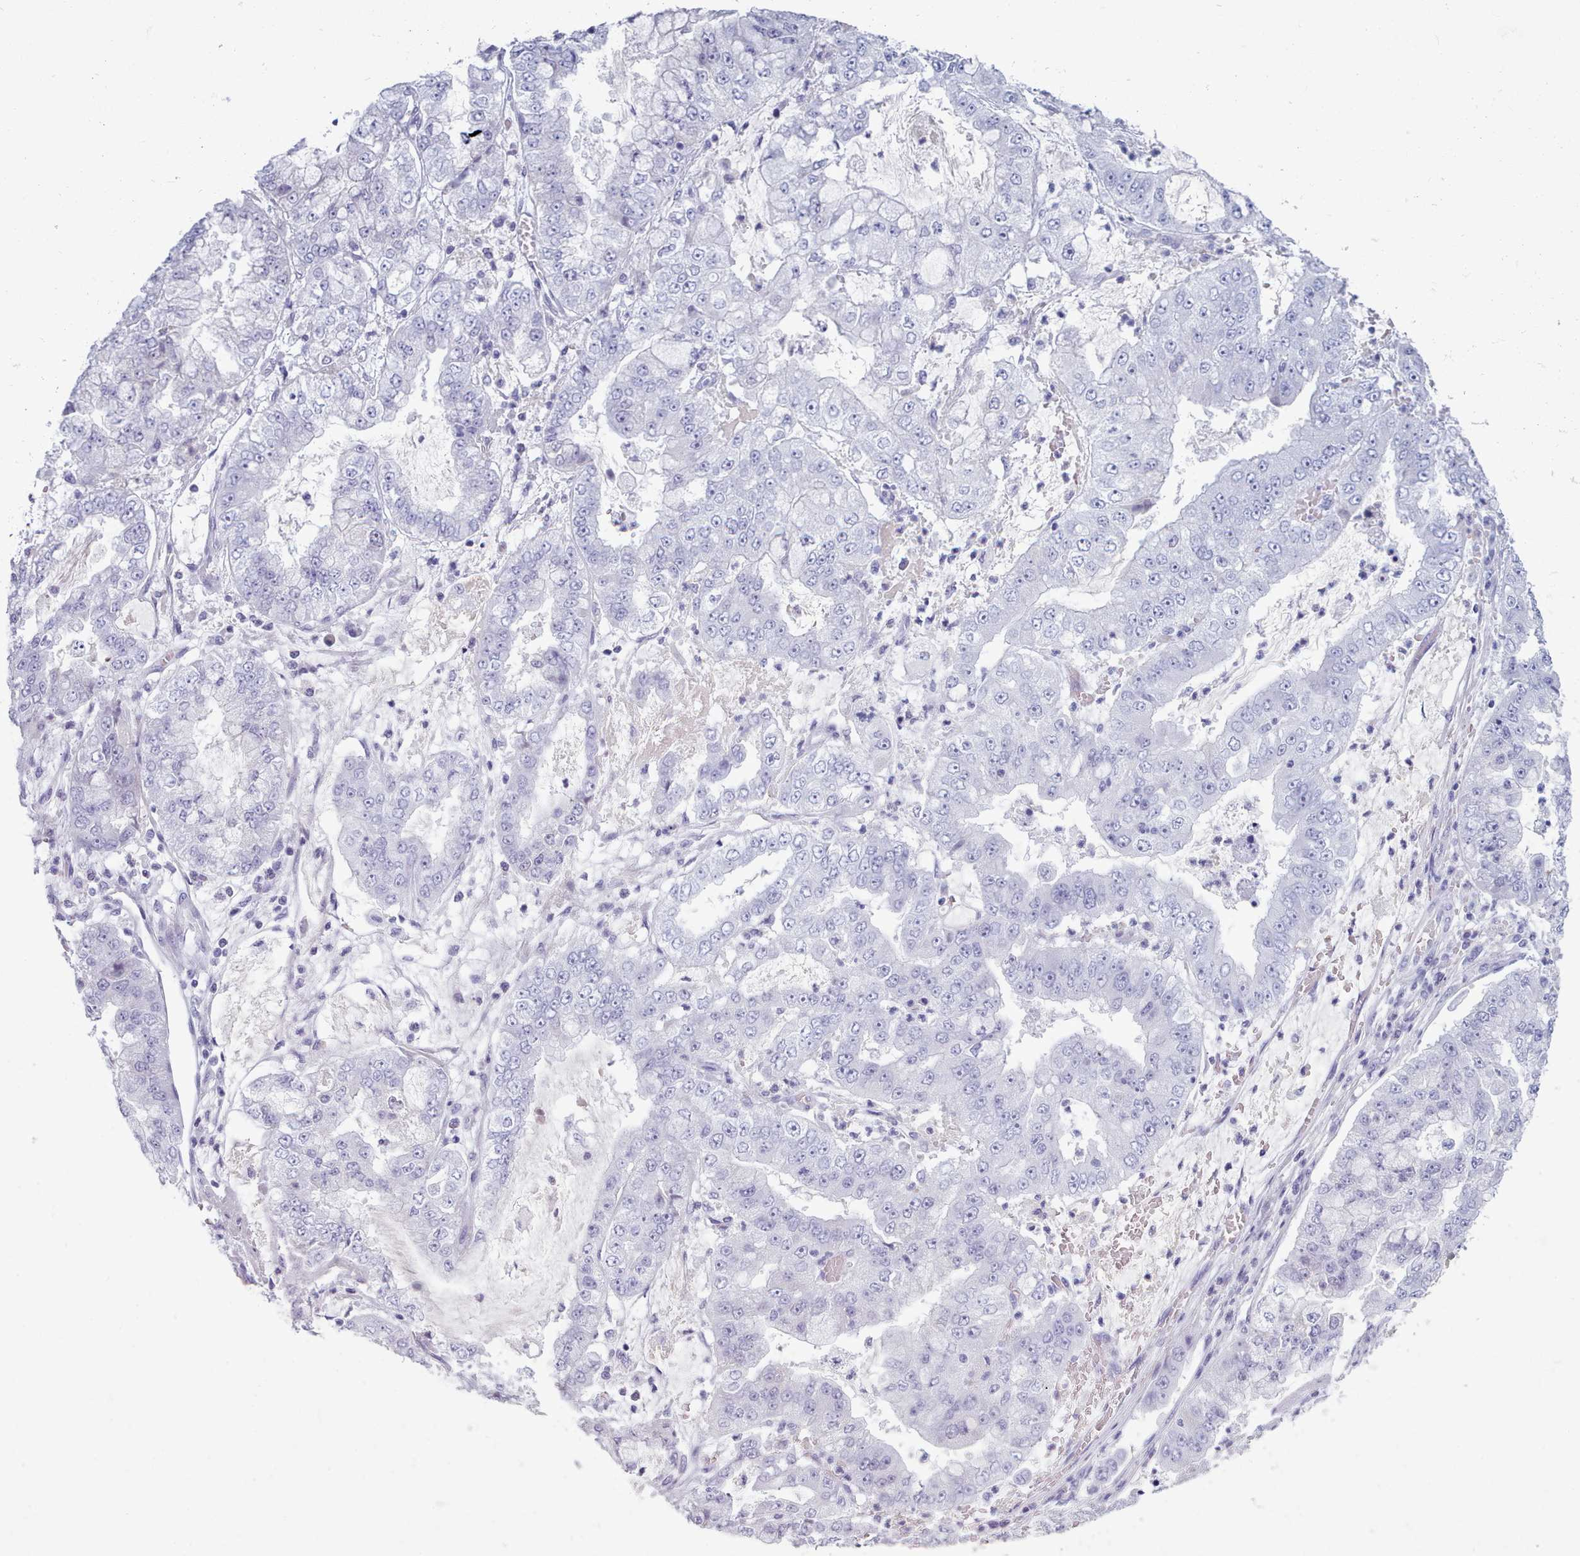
{"staining": {"intensity": "negative", "quantity": "none", "location": "none"}, "tissue": "stomach cancer", "cell_type": "Tumor cells", "image_type": "cancer", "snomed": [{"axis": "morphology", "description": "Adenocarcinoma, NOS"}, {"axis": "topography", "description": "Stomach"}], "caption": "Adenocarcinoma (stomach) stained for a protein using immunohistochemistry displays no expression tumor cells.", "gene": "ZNF43", "patient": {"sex": "male", "age": 76}}